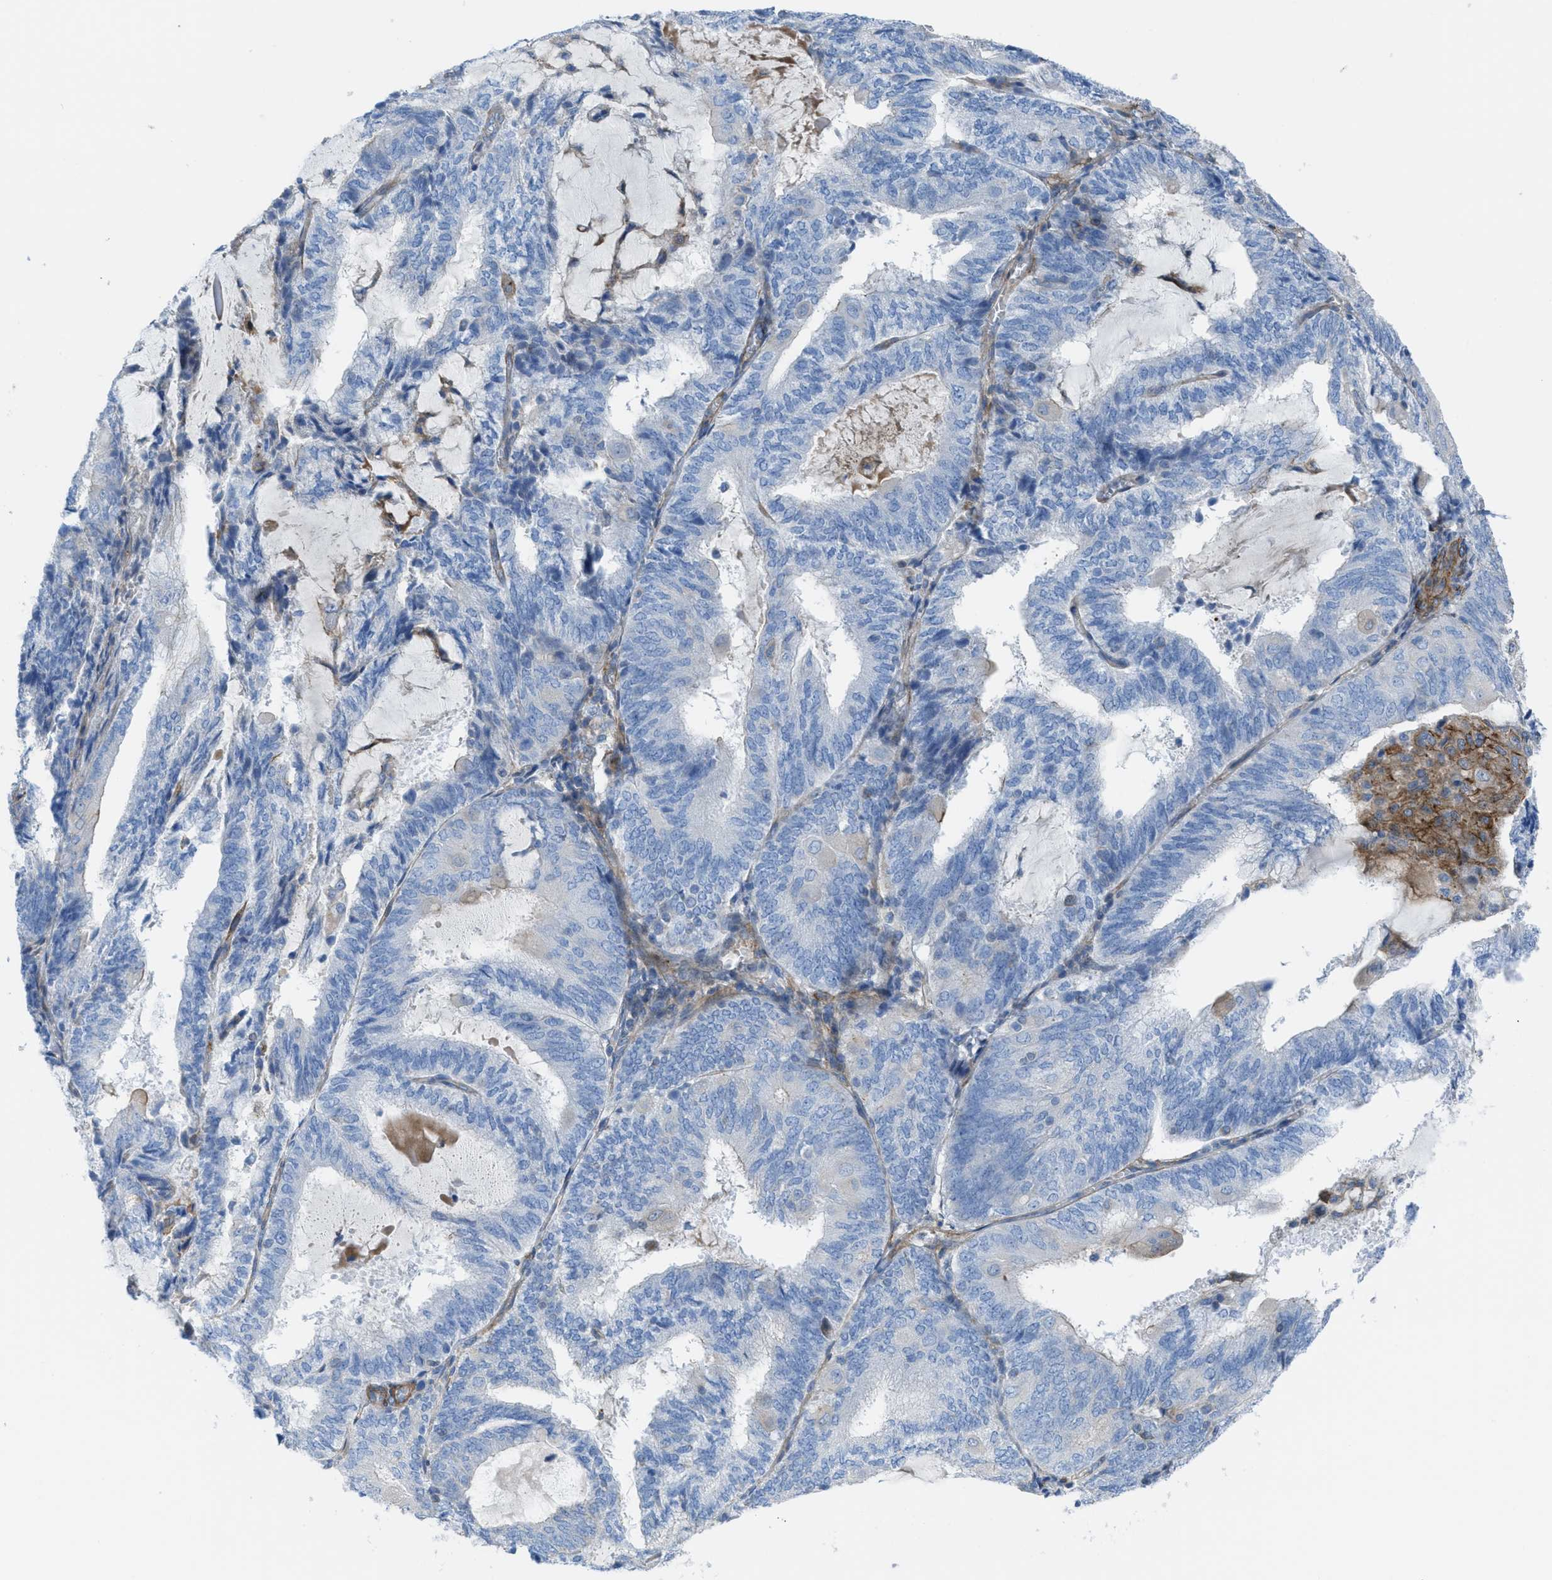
{"staining": {"intensity": "negative", "quantity": "none", "location": "none"}, "tissue": "endometrial cancer", "cell_type": "Tumor cells", "image_type": "cancer", "snomed": [{"axis": "morphology", "description": "Adenocarcinoma, NOS"}, {"axis": "topography", "description": "Endometrium"}], "caption": "Immunohistochemistry of human endometrial adenocarcinoma shows no positivity in tumor cells.", "gene": "KCNH7", "patient": {"sex": "female", "age": 81}}